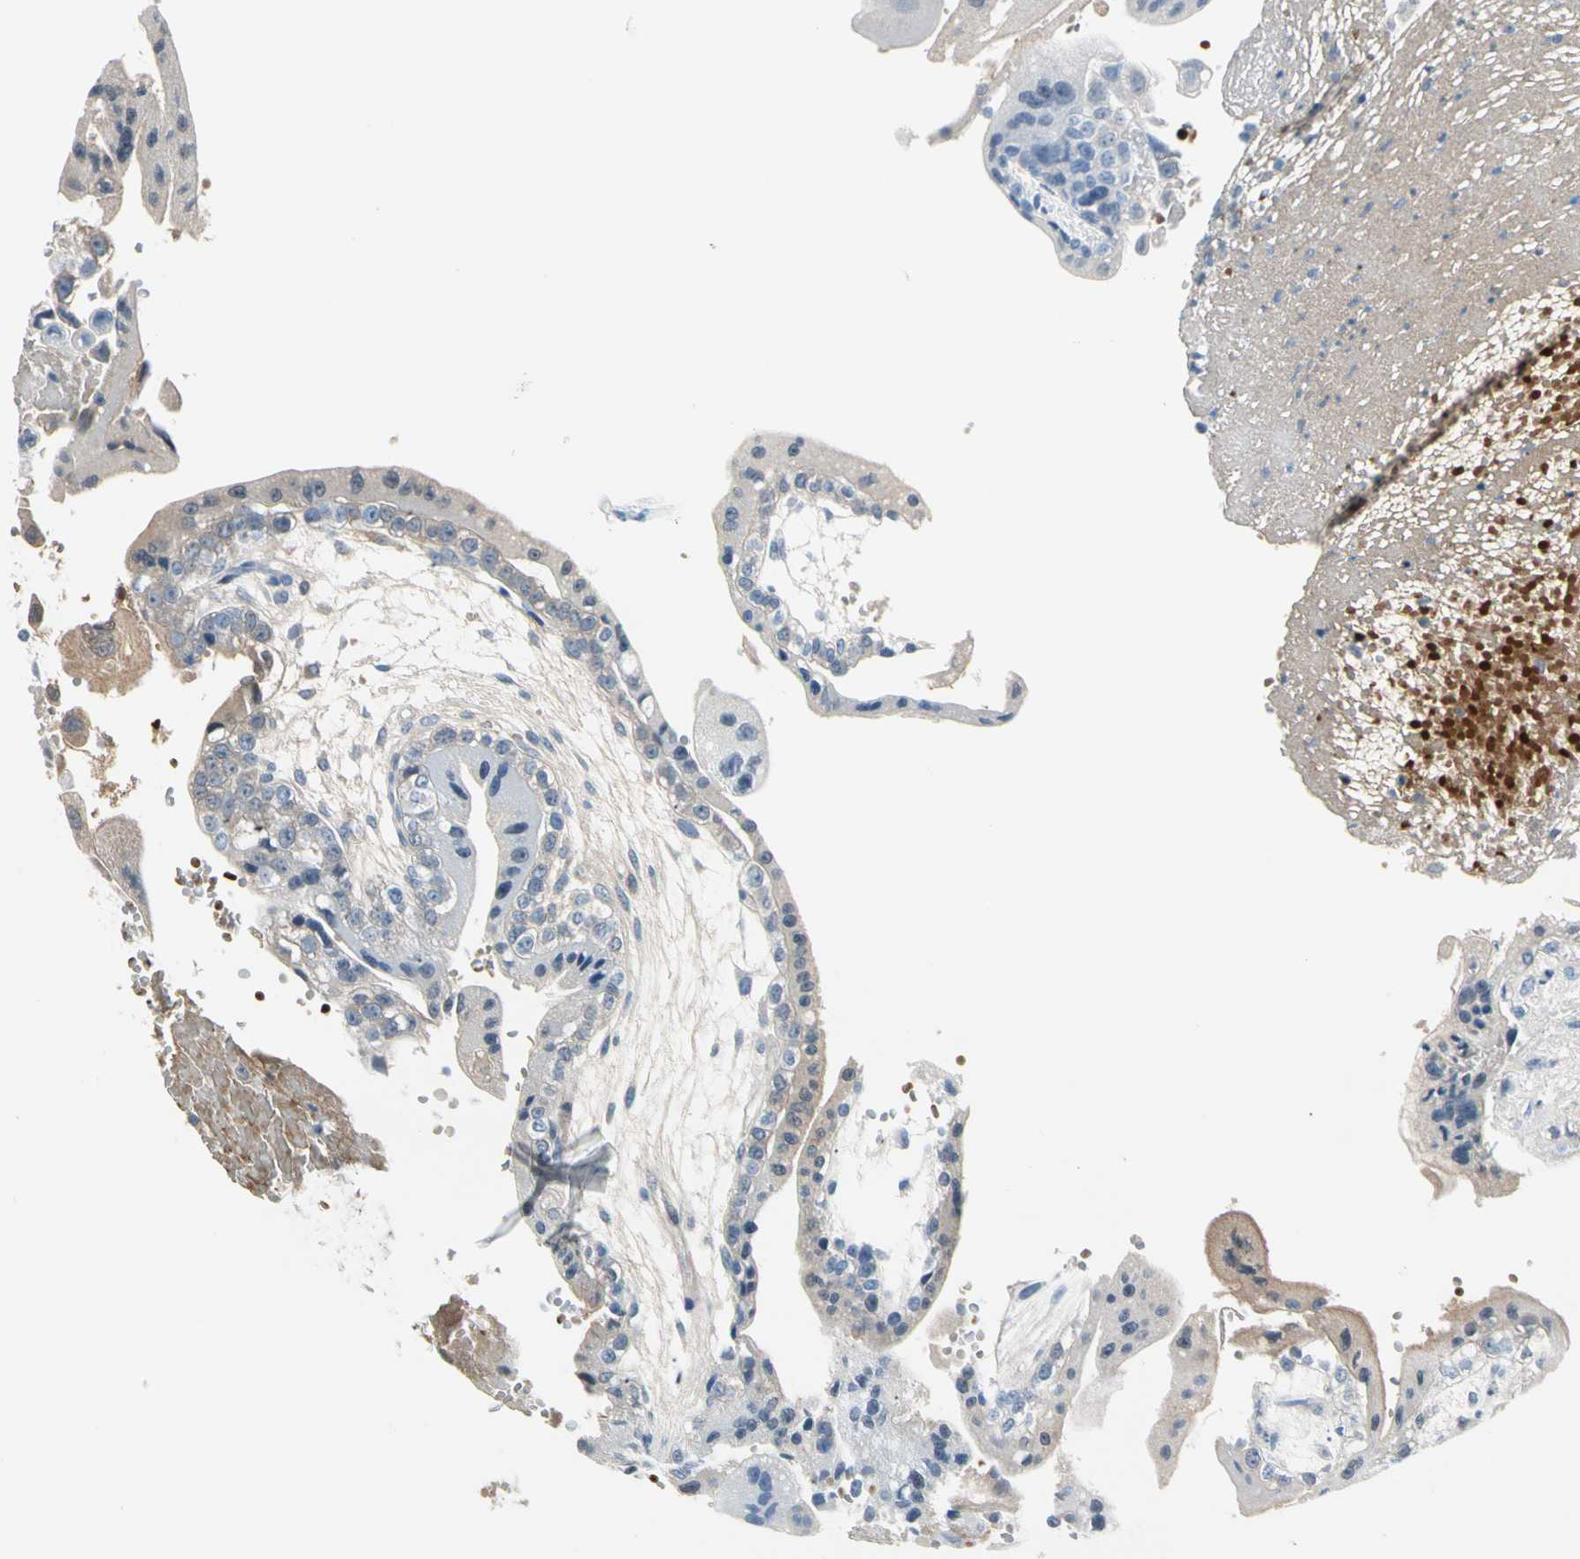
{"staining": {"intensity": "negative", "quantity": "none", "location": "none"}, "tissue": "placenta", "cell_type": "Decidual cells", "image_type": "normal", "snomed": [{"axis": "morphology", "description": "Normal tissue, NOS"}, {"axis": "topography", "description": "Placenta"}], "caption": "Immunohistochemistry (IHC) of benign human placenta shows no expression in decidual cells.", "gene": "CA1", "patient": {"sex": "female", "age": 34}}